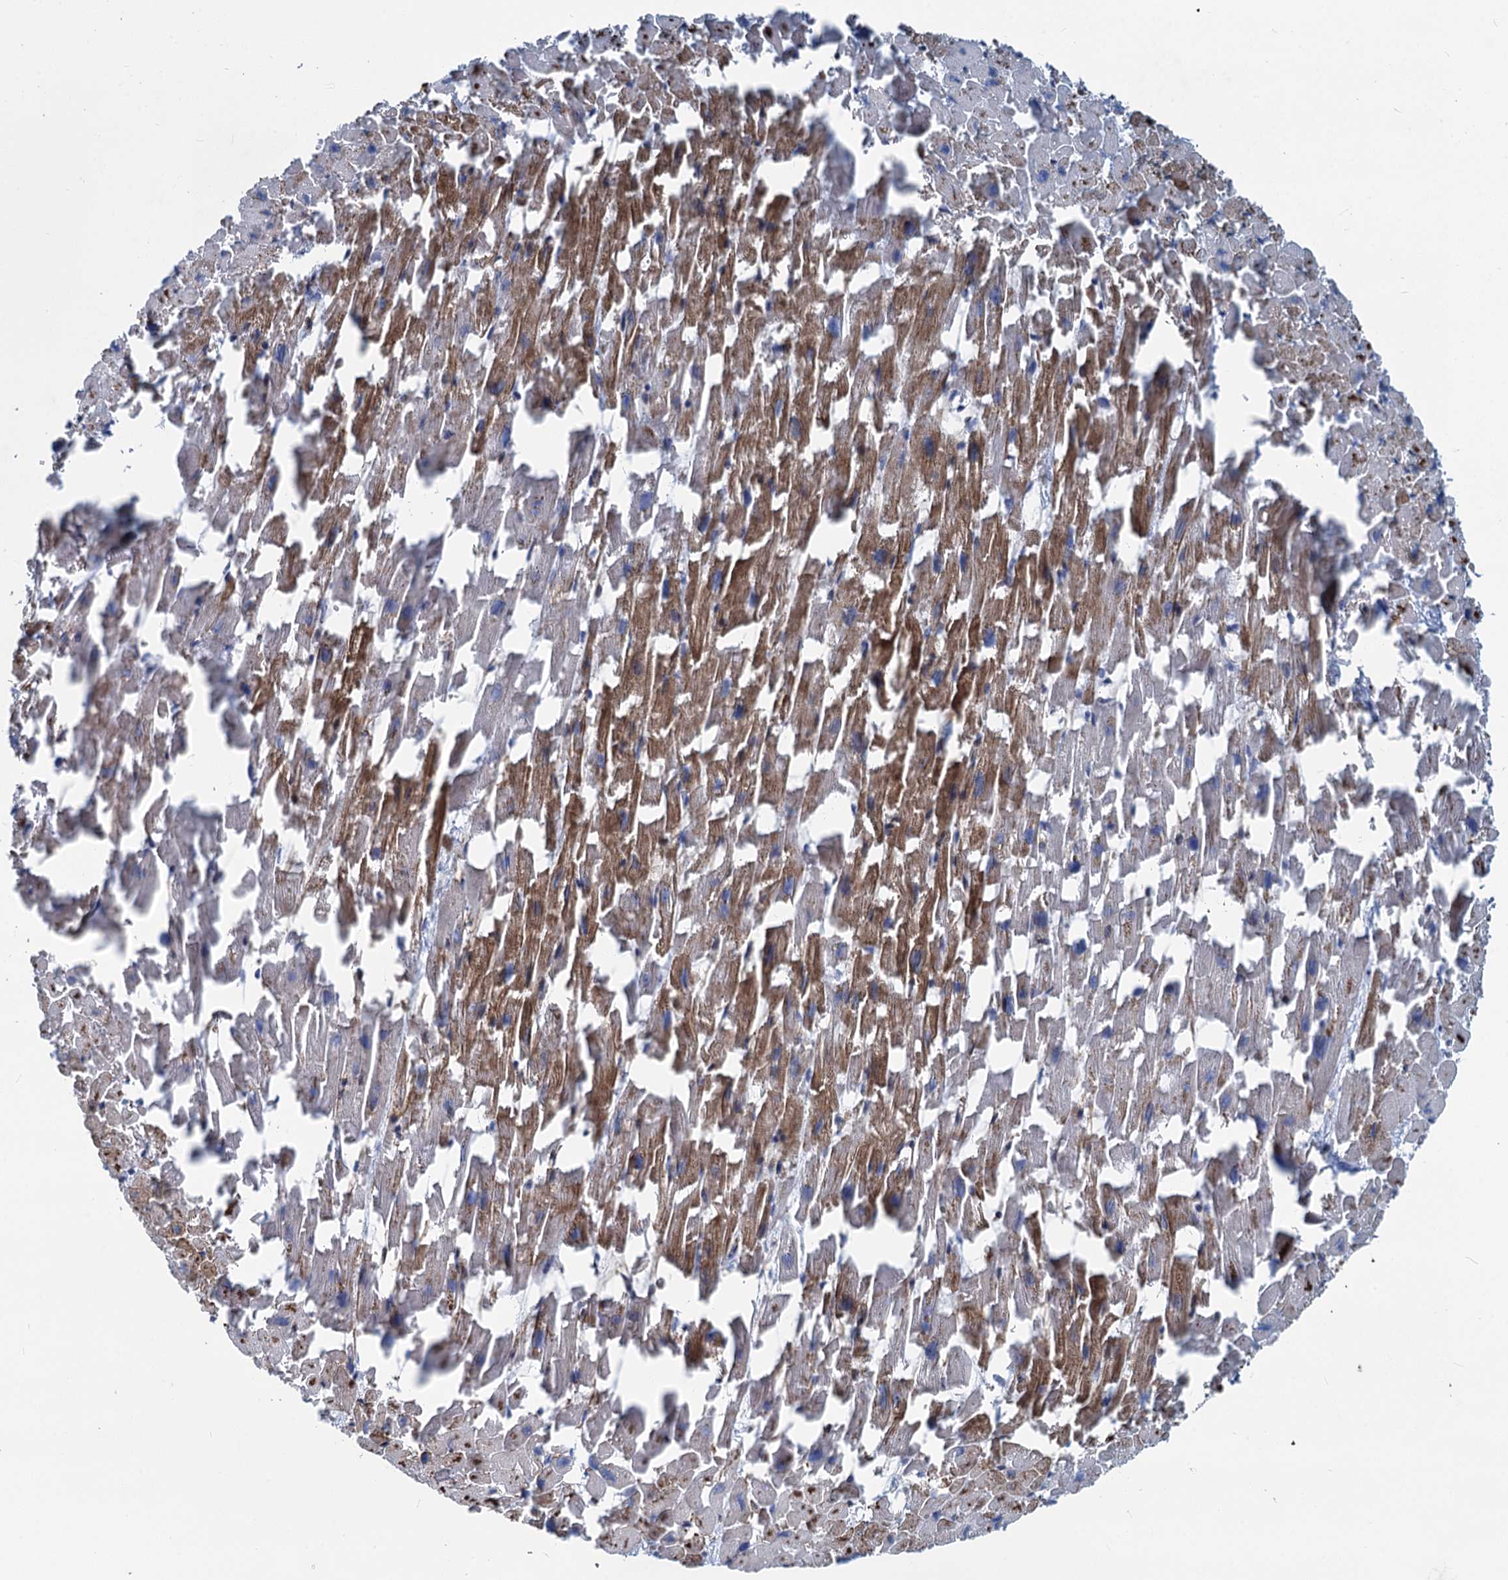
{"staining": {"intensity": "moderate", "quantity": ">75%", "location": "cytoplasmic/membranous"}, "tissue": "heart muscle", "cell_type": "Cardiomyocytes", "image_type": "normal", "snomed": [{"axis": "morphology", "description": "Normal tissue, NOS"}, {"axis": "topography", "description": "Heart"}], "caption": "Brown immunohistochemical staining in normal heart muscle exhibits moderate cytoplasmic/membranous expression in about >75% of cardiomyocytes.", "gene": "ASXL3", "patient": {"sex": "female", "age": 64}}